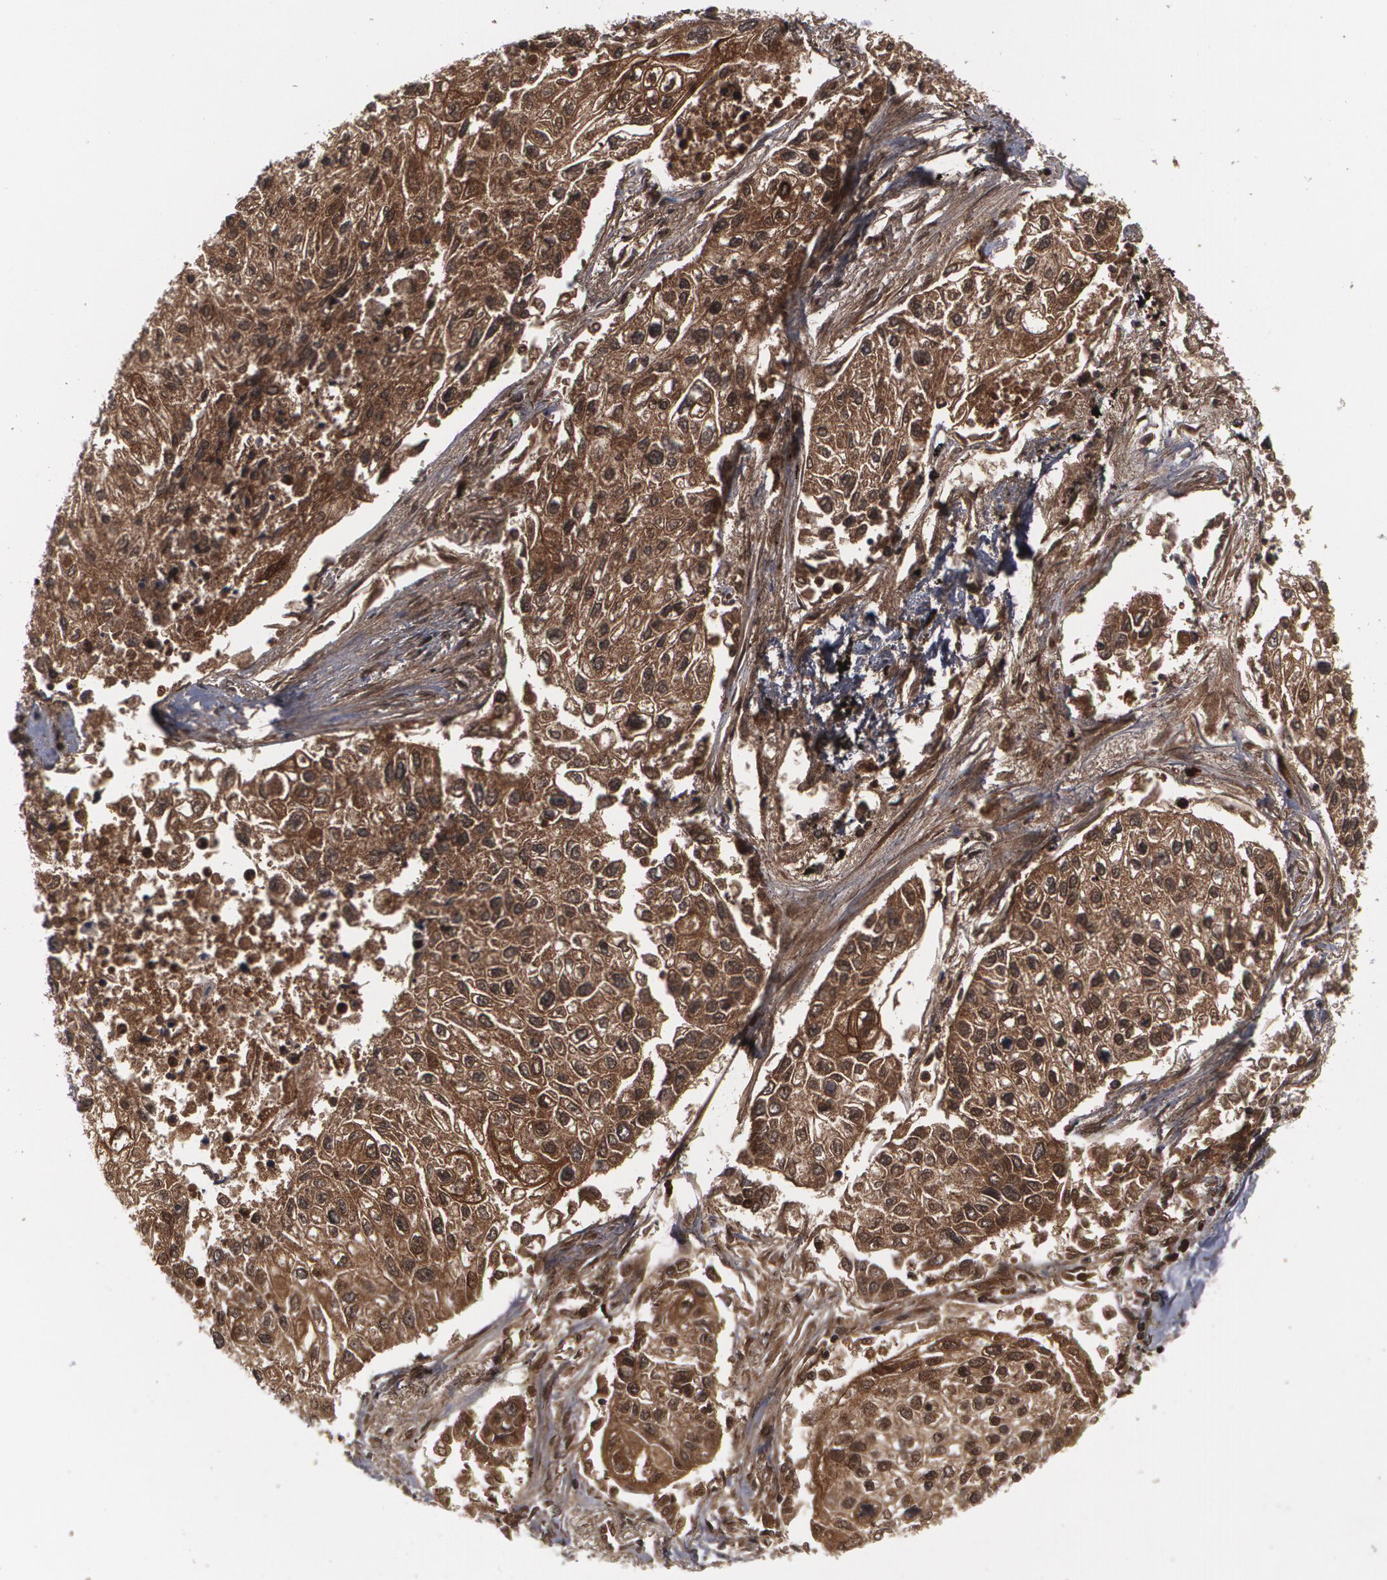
{"staining": {"intensity": "moderate", "quantity": ">75%", "location": "cytoplasmic/membranous,nuclear"}, "tissue": "lung cancer", "cell_type": "Tumor cells", "image_type": "cancer", "snomed": [{"axis": "morphology", "description": "Squamous cell carcinoma, NOS"}, {"axis": "topography", "description": "Lung"}], "caption": "Human lung squamous cell carcinoma stained with a protein marker shows moderate staining in tumor cells.", "gene": "LRG1", "patient": {"sex": "male", "age": 75}}